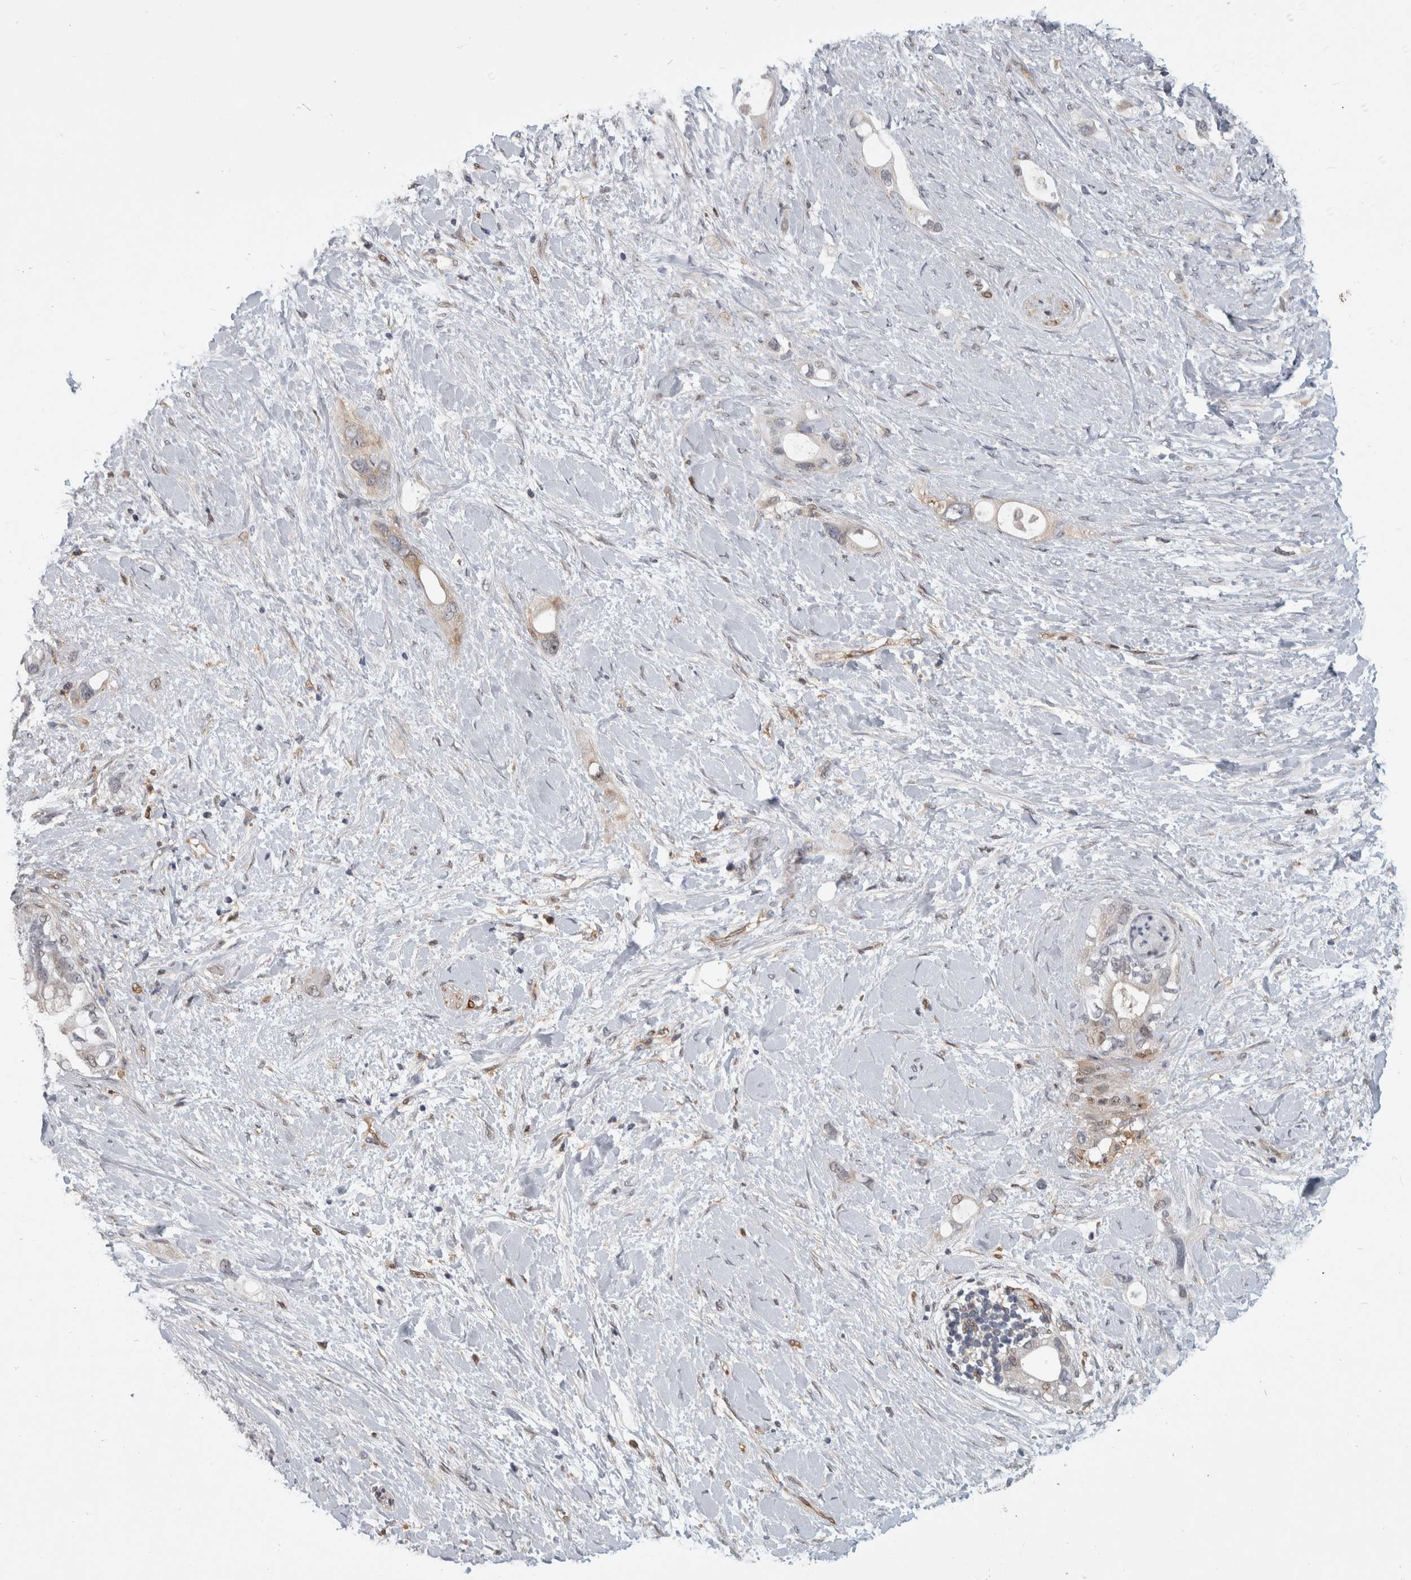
{"staining": {"intensity": "moderate", "quantity": "<25%", "location": "nuclear"}, "tissue": "pancreatic cancer", "cell_type": "Tumor cells", "image_type": "cancer", "snomed": [{"axis": "morphology", "description": "Adenocarcinoma, NOS"}, {"axis": "topography", "description": "Pancreas"}], "caption": "DAB (3,3'-diaminobenzidine) immunohistochemical staining of human adenocarcinoma (pancreatic) demonstrates moderate nuclear protein expression in about <25% of tumor cells.", "gene": "MSL1", "patient": {"sex": "female", "age": 56}}